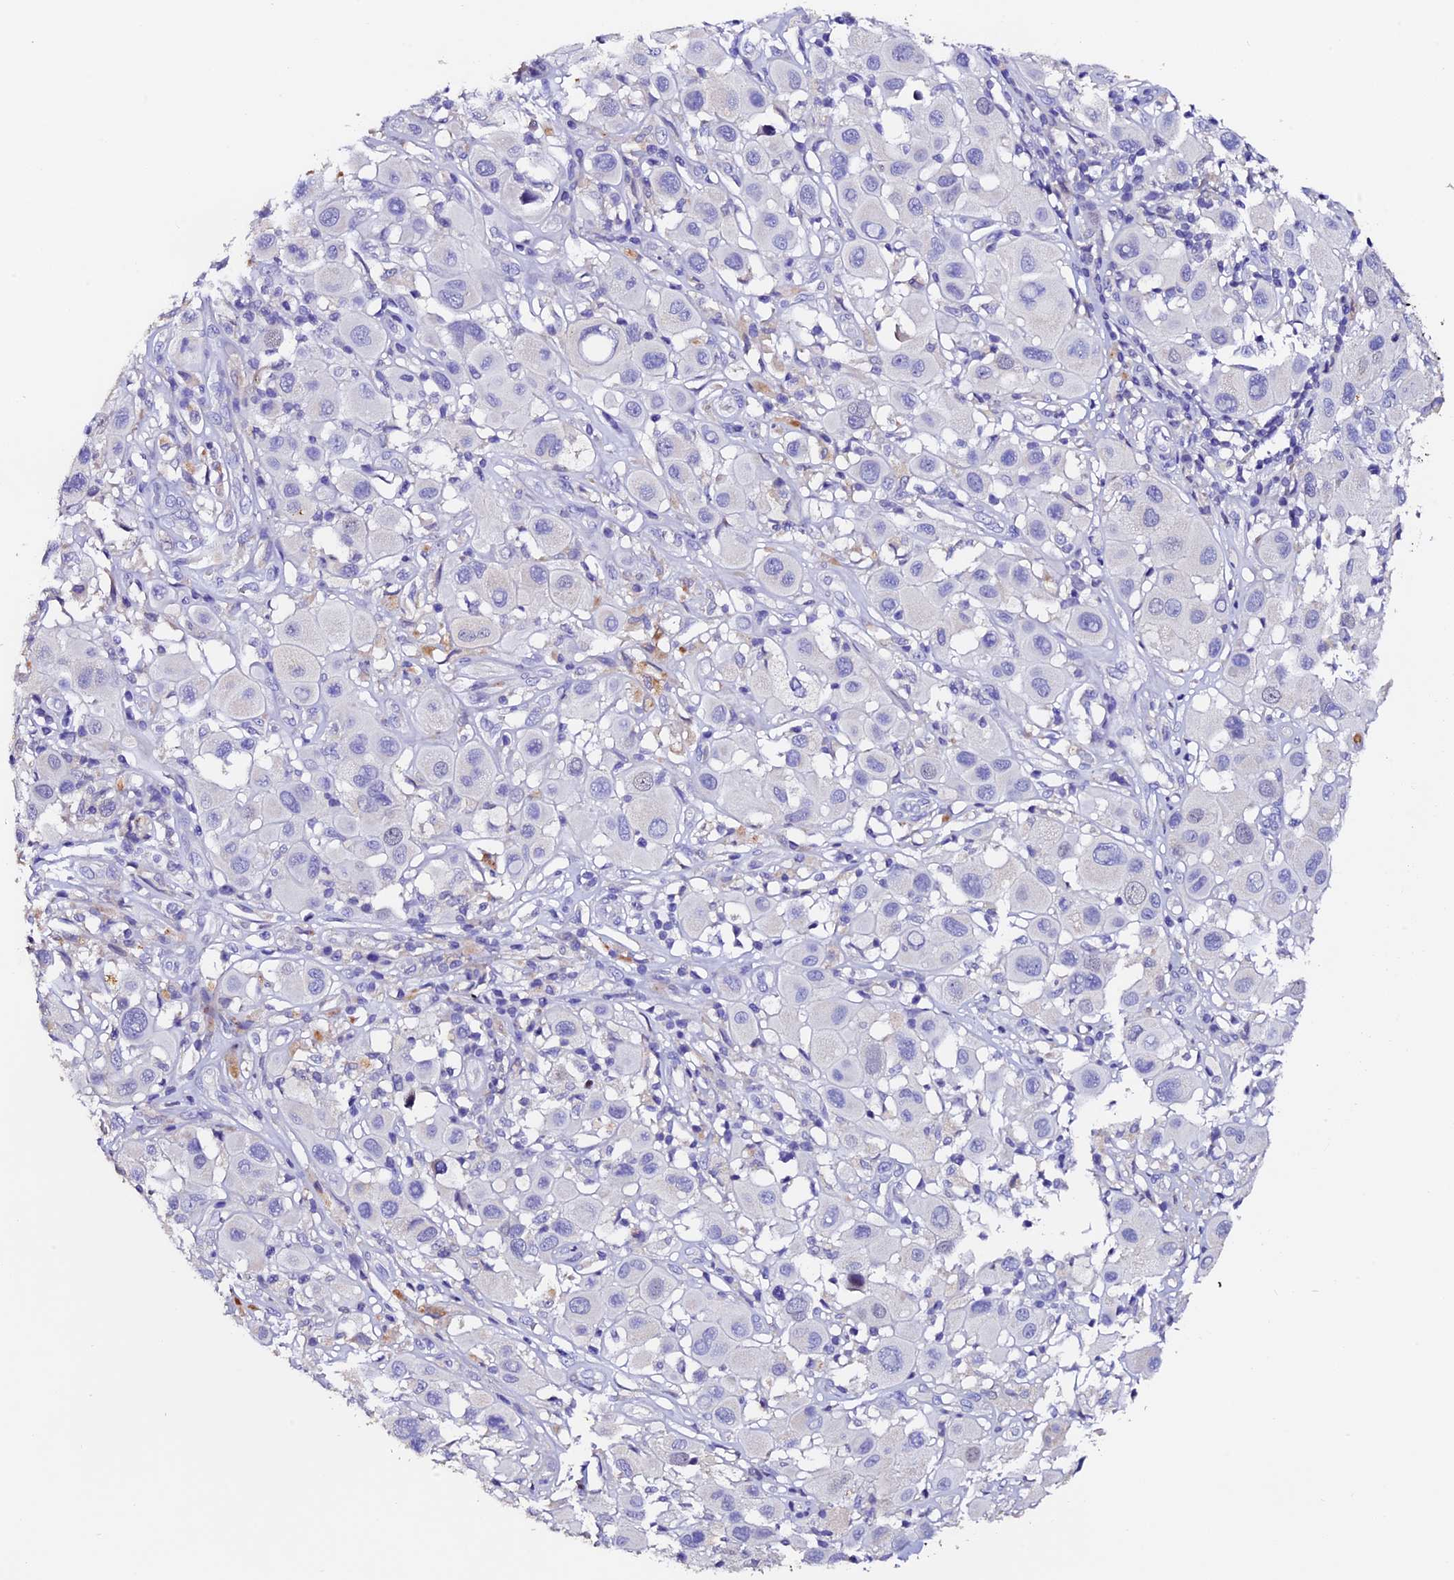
{"staining": {"intensity": "negative", "quantity": "none", "location": "none"}, "tissue": "melanoma", "cell_type": "Tumor cells", "image_type": "cancer", "snomed": [{"axis": "morphology", "description": "Malignant melanoma, Metastatic site"}, {"axis": "topography", "description": "Skin"}], "caption": "The micrograph demonstrates no significant staining in tumor cells of malignant melanoma (metastatic site).", "gene": "FBXW9", "patient": {"sex": "male", "age": 41}}